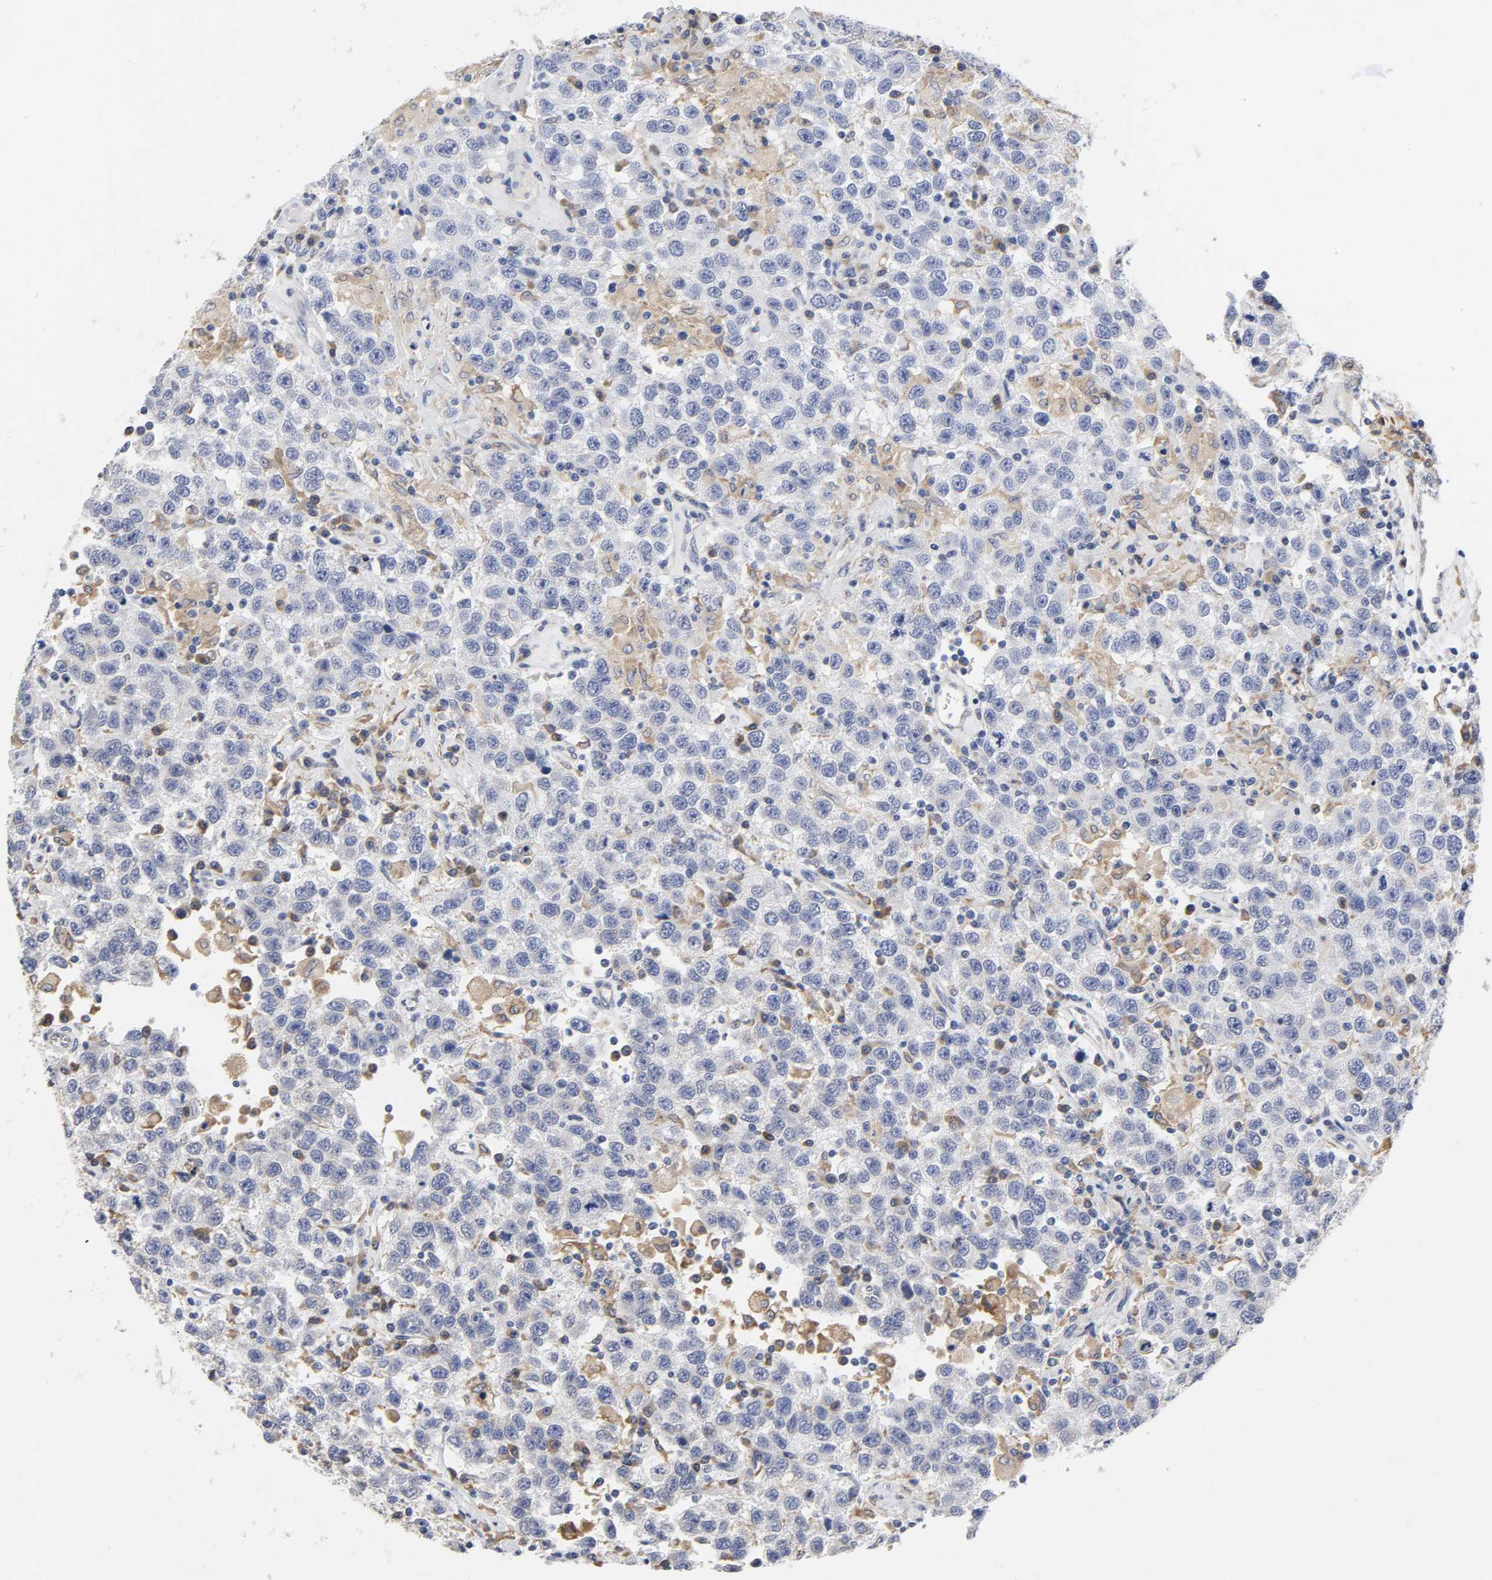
{"staining": {"intensity": "negative", "quantity": "none", "location": "none"}, "tissue": "testis cancer", "cell_type": "Tumor cells", "image_type": "cancer", "snomed": [{"axis": "morphology", "description": "Seminoma, NOS"}, {"axis": "topography", "description": "Testis"}], "caption": "DAB (3,3'-diaminobenzidine) immunohistochemical staining of human seminoma (testis) shows no significant positivity in tumor cells. Brightfield microscopy of immunohistochemistry stained with DAB (3,3'-diaminobenzidine) (brown) and hematoxylin (blue), captured at high magnification.", "gene": "HCK", "patient": {"sex": "male", "age": 41}}